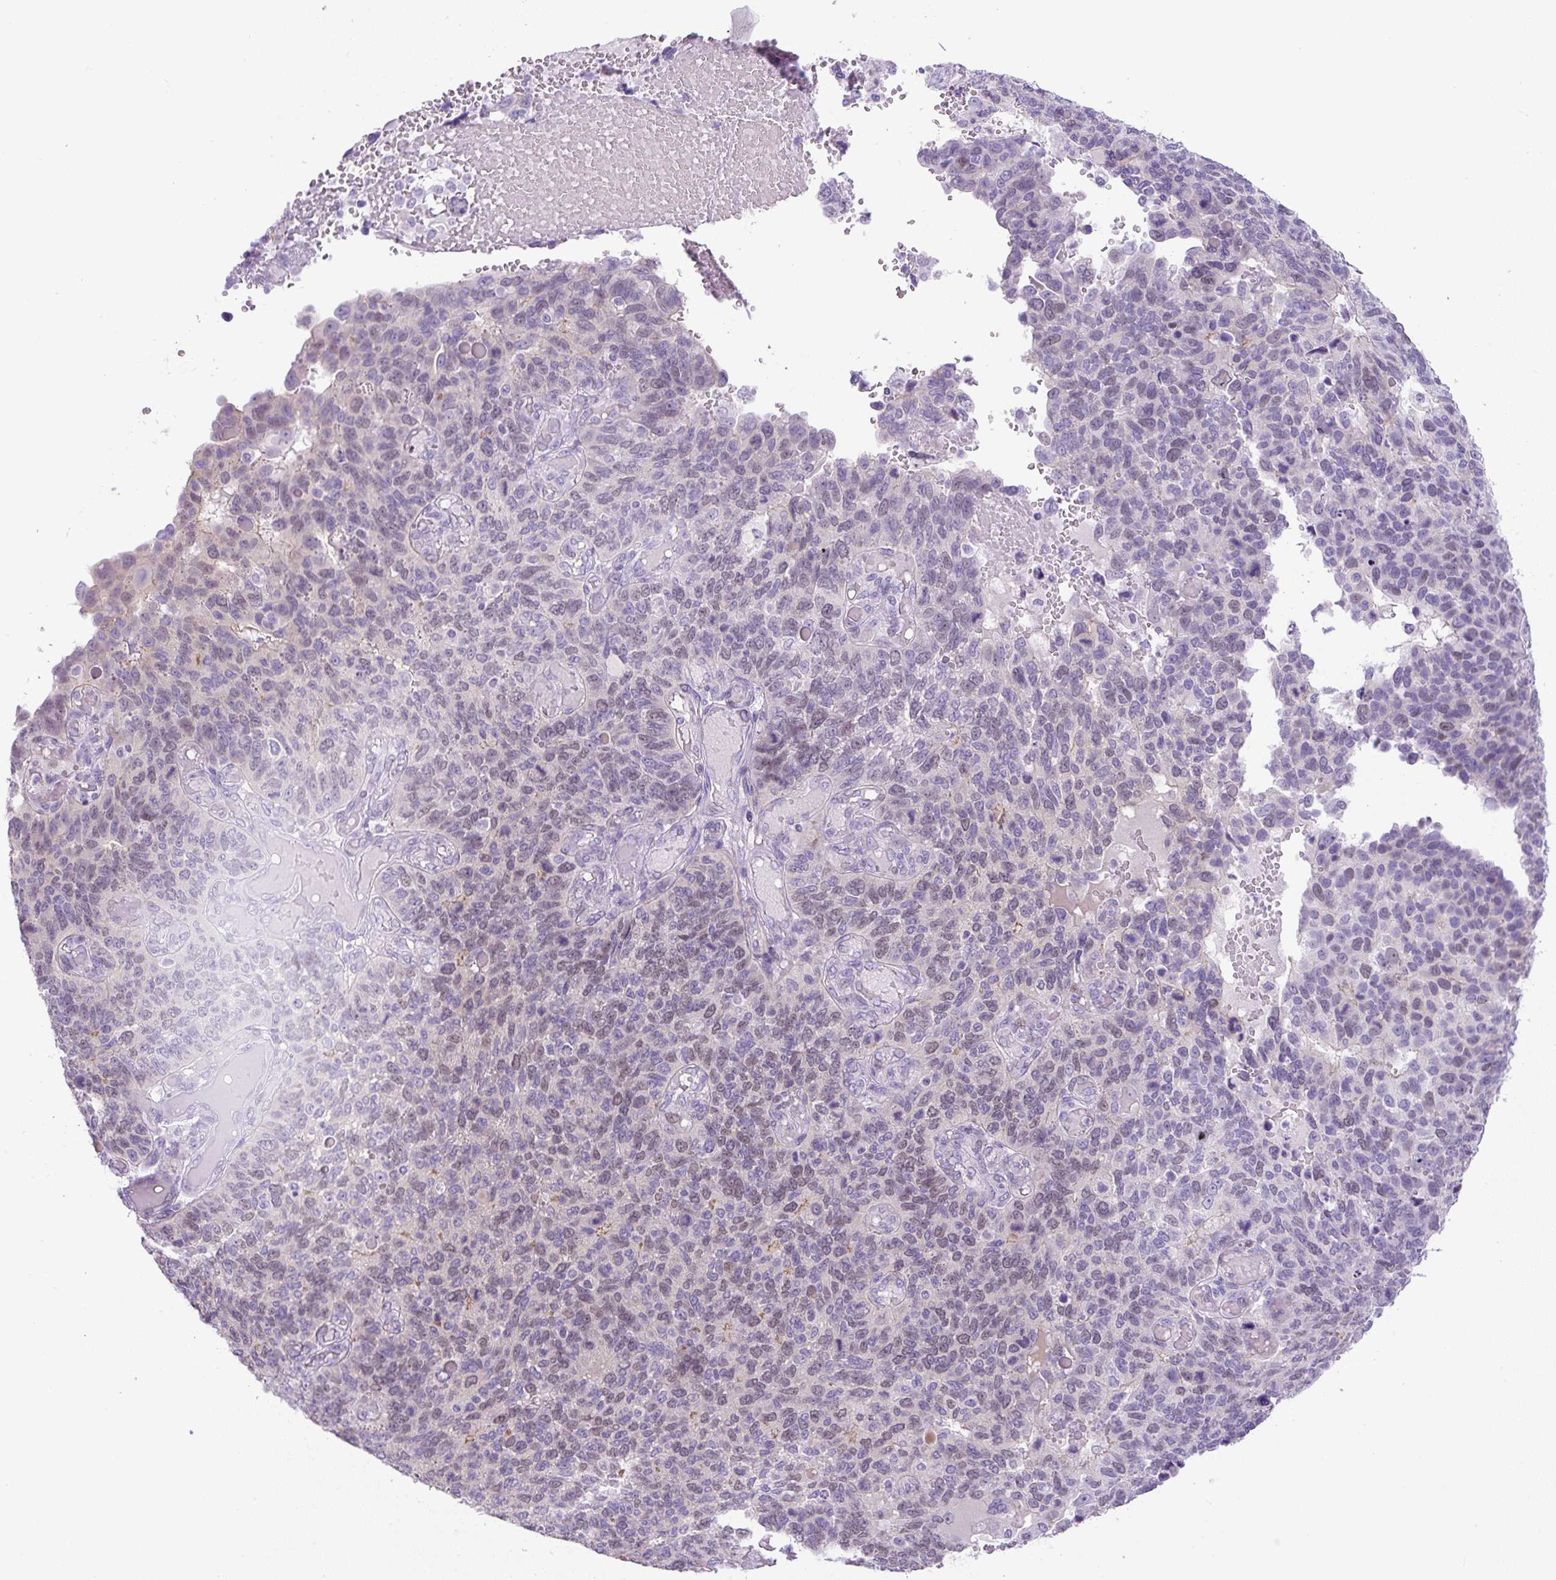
{"staining": {"intensity": "weak", "quantity": "25%-75%", "location": "nuclear"}, "tissue": "endometrial cancer", "cell_type": "Tumor cells", "image_type": "cancer", "snomed": [{"axis": "morphology", "description": "Adenocarcinoma, NOS"}, {"axis": "topography", "description": "Endometrium"}], "caption": "A brown stain highlights weak nuclear positivity of a protein in adenocarcinoma (endometrial) tumor cells. The staining is performed using DAB brown chromogen to label protein expression. The nuclei are counter-stained blue using hematoxylin.", "gene": "ADAMTS19", "patient": {"sex": "female", "age": 66}}